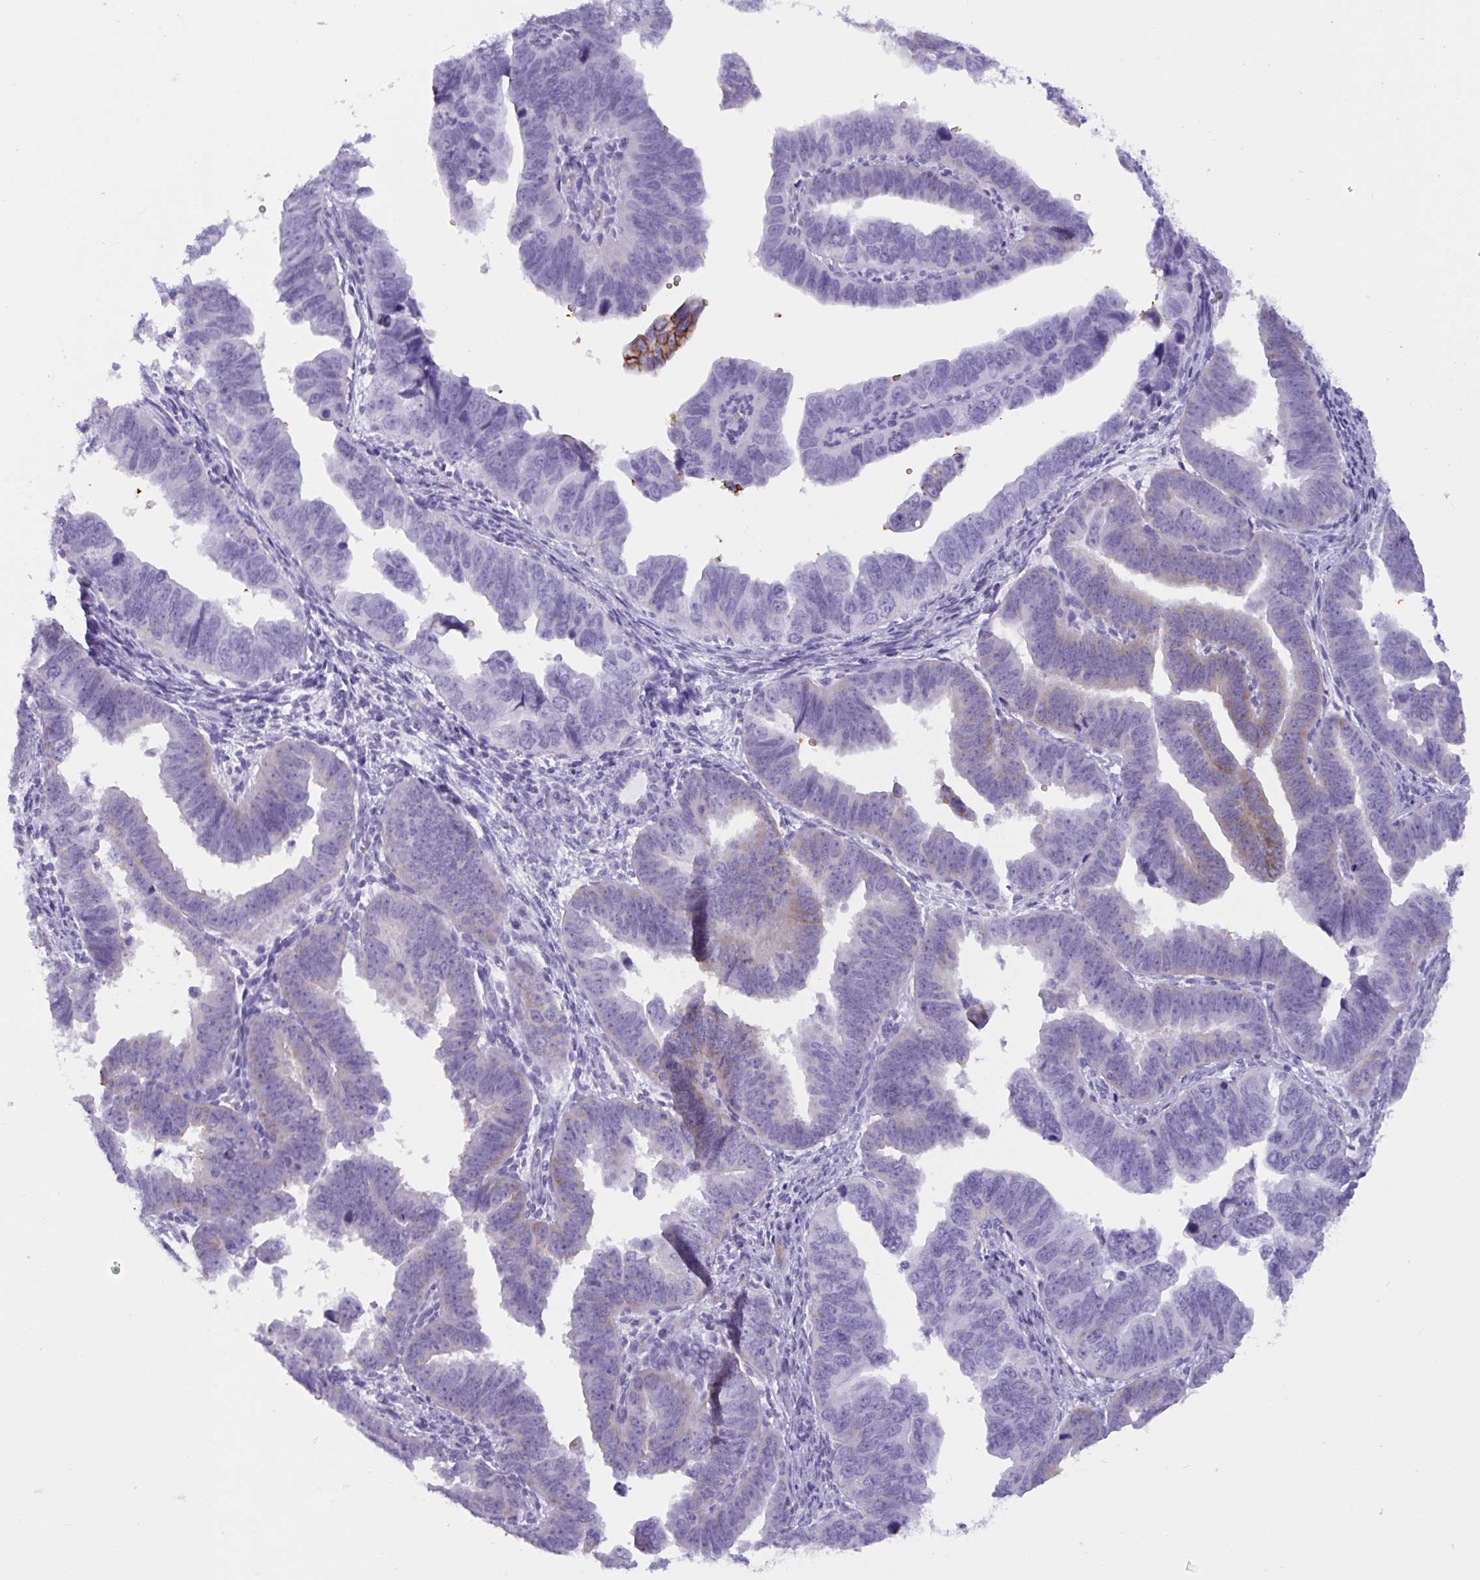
{"staining": {"intensity": "negative", "quantity": "none", "location": "none"}, "tissue": "endometrial cancer", "cell_type": "Tumor cells", "image_type": "cancer", "snomed": [{"axis": "morphology", "description": "Adenocarcinoma, NOS"}, {"axis": "topography", "description": "Endometrium"}], "caption": "DAB (3,3'-diaminobenzidine) immunohistochemical staining of human endometrial cancer displays no significant expression in tumor cells.", "gene": "SLC2A1", "patient": {"sex": "female", "age": 75}}